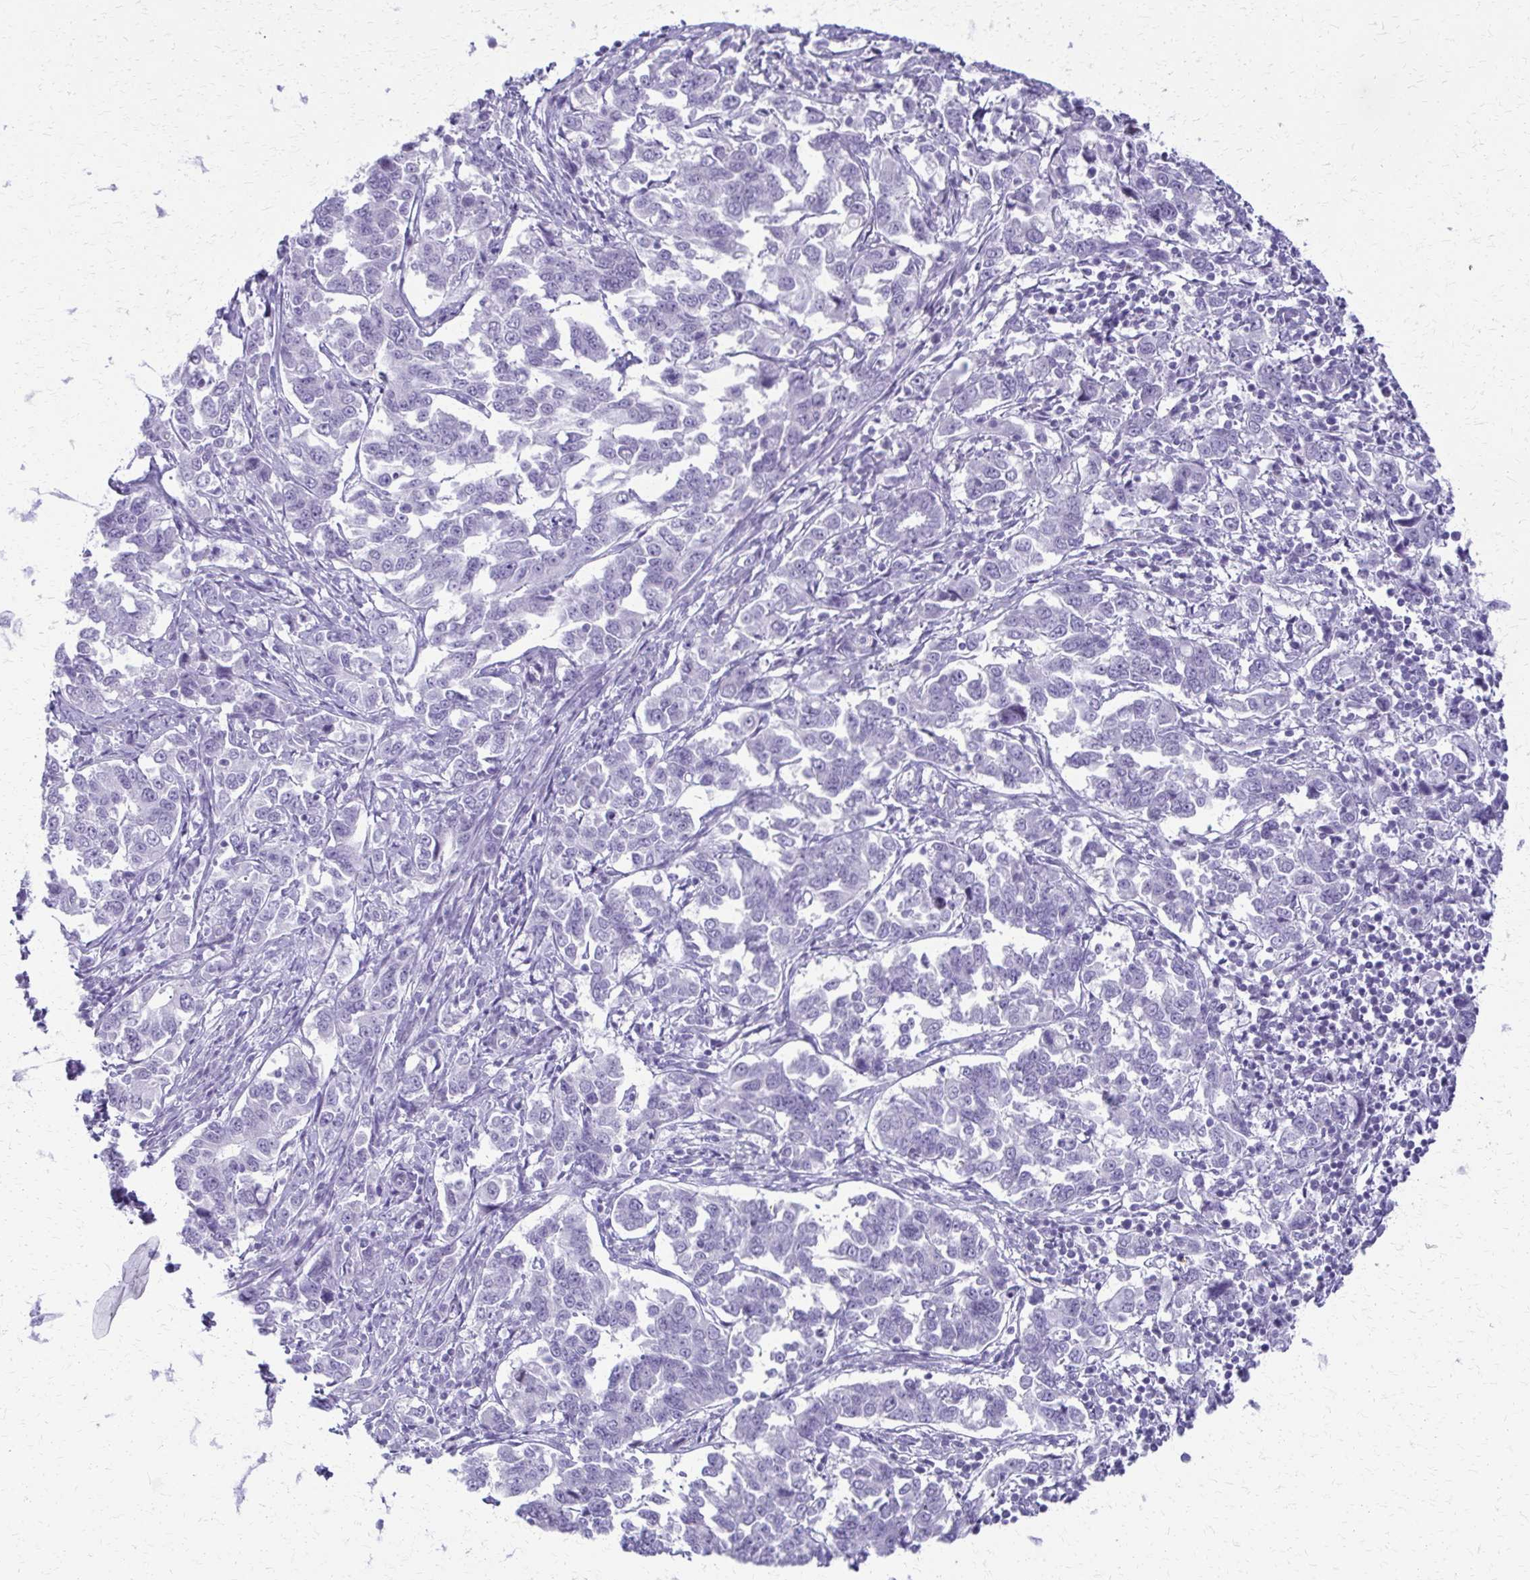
{"staining": {"intensity": "negative", "quantity": "none", "location": "none"}, "tissue": "endometrial cancer", "cell_type": "Tumor cells", "image_type": "cancer", "snomed": [{"axis": "morphology", "description": "Adenocarcinoma, NOS"}, {"axis": "topography", "description": "Endometrium"}], "caption": "Human endometrial cancer stained for a protein using immunohistochemistry (IHC) displays no expression in tumor cells.", "gene": "FAM162B", "patient": {"sex": "female", "age": 43}}